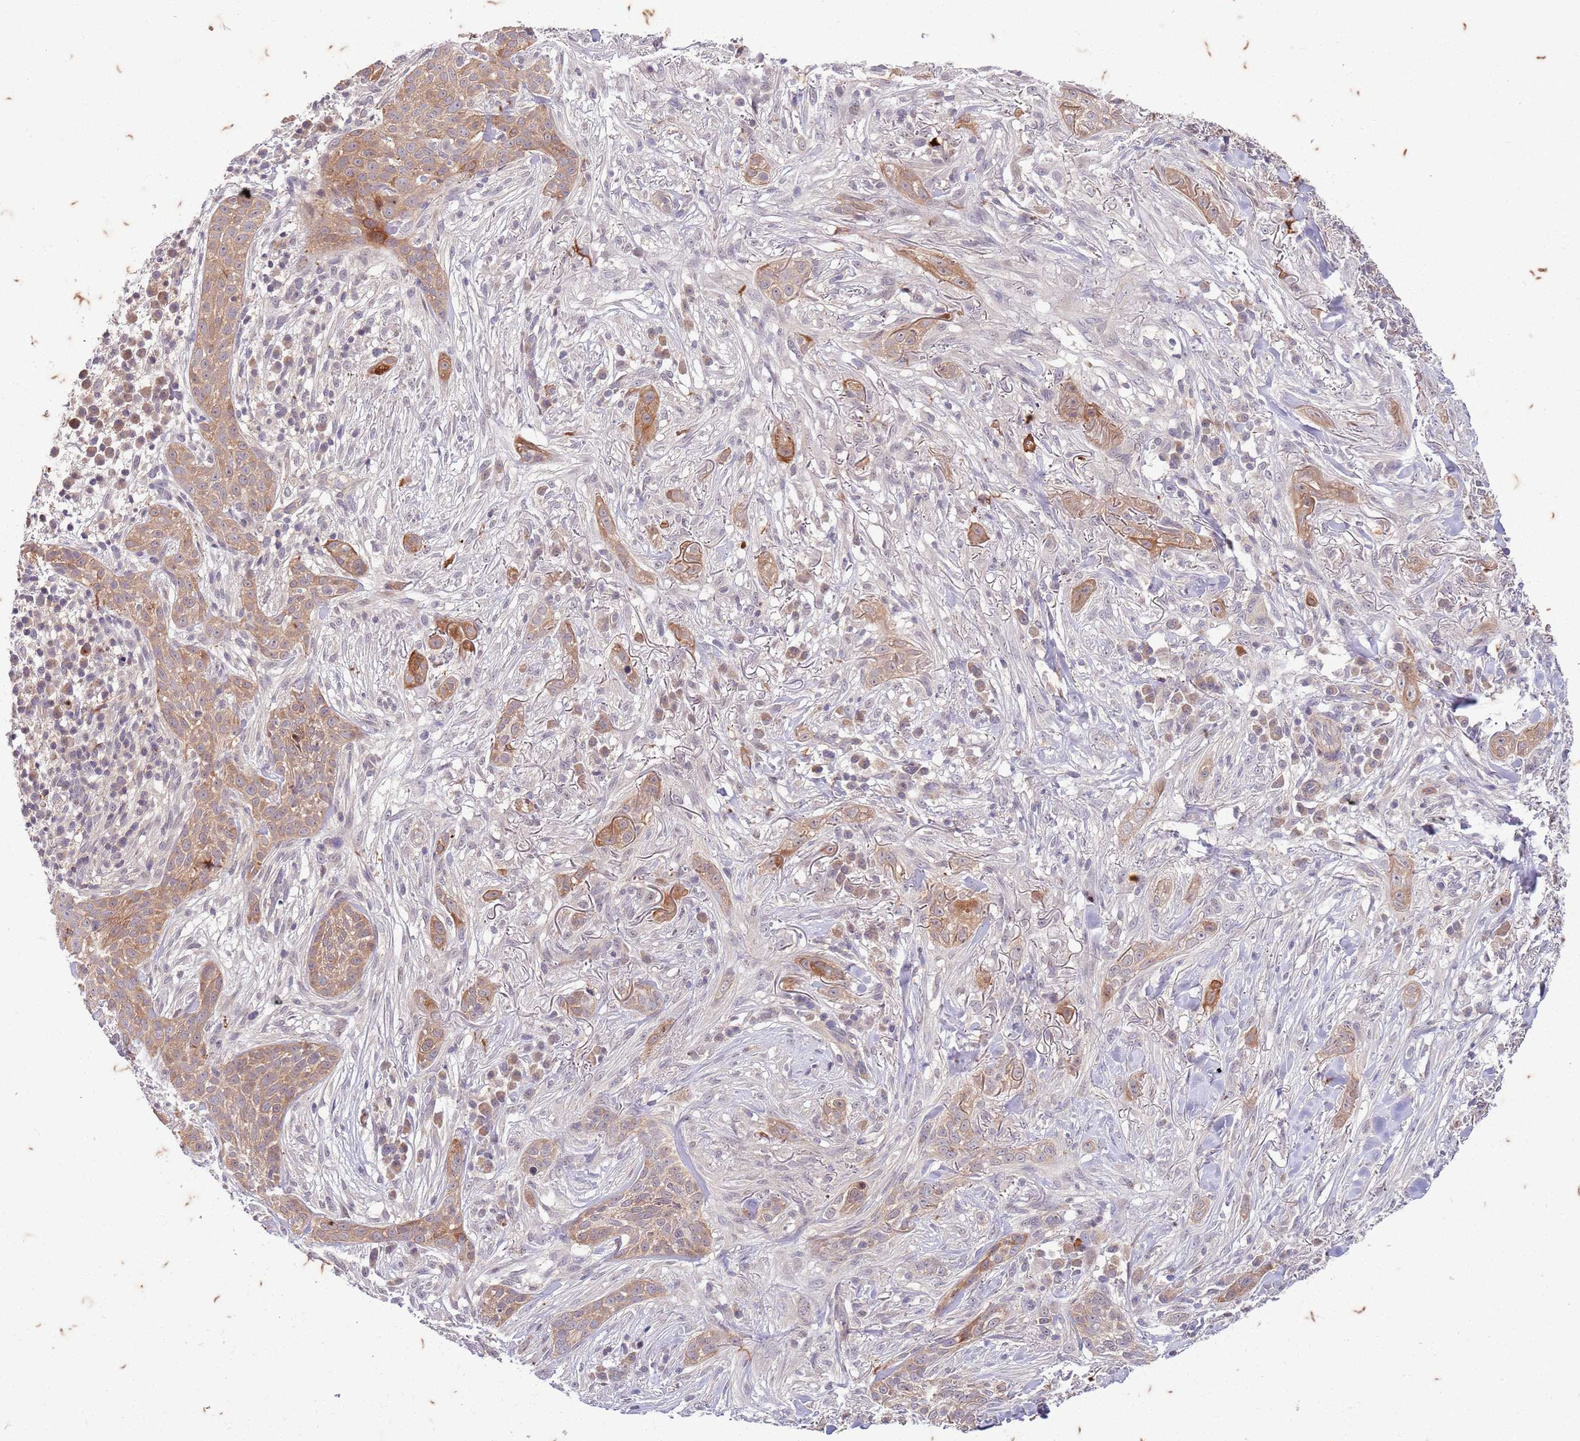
{"staining": {"intensity": "moderate", "quantity": "25%-75%", "location": "cytoplasmic/membranous"}, "tissue": "skin cancer", "cell_type": "Tumor cells", "image_type": "cancer", "snomed": [{"axis": "morphology", "description": "Basal cell carcinoma"}, {"axis": "topography", "description": "Skin"}], "caption": "Immunohistochemical staining of skin cancer reveals medium levels of moderate cytoplasmic/membranous positivity in about 25%-75% of tumor cells.", "gene": "RAPGEF3", "patient": {"sex": "male", "age": 72}}